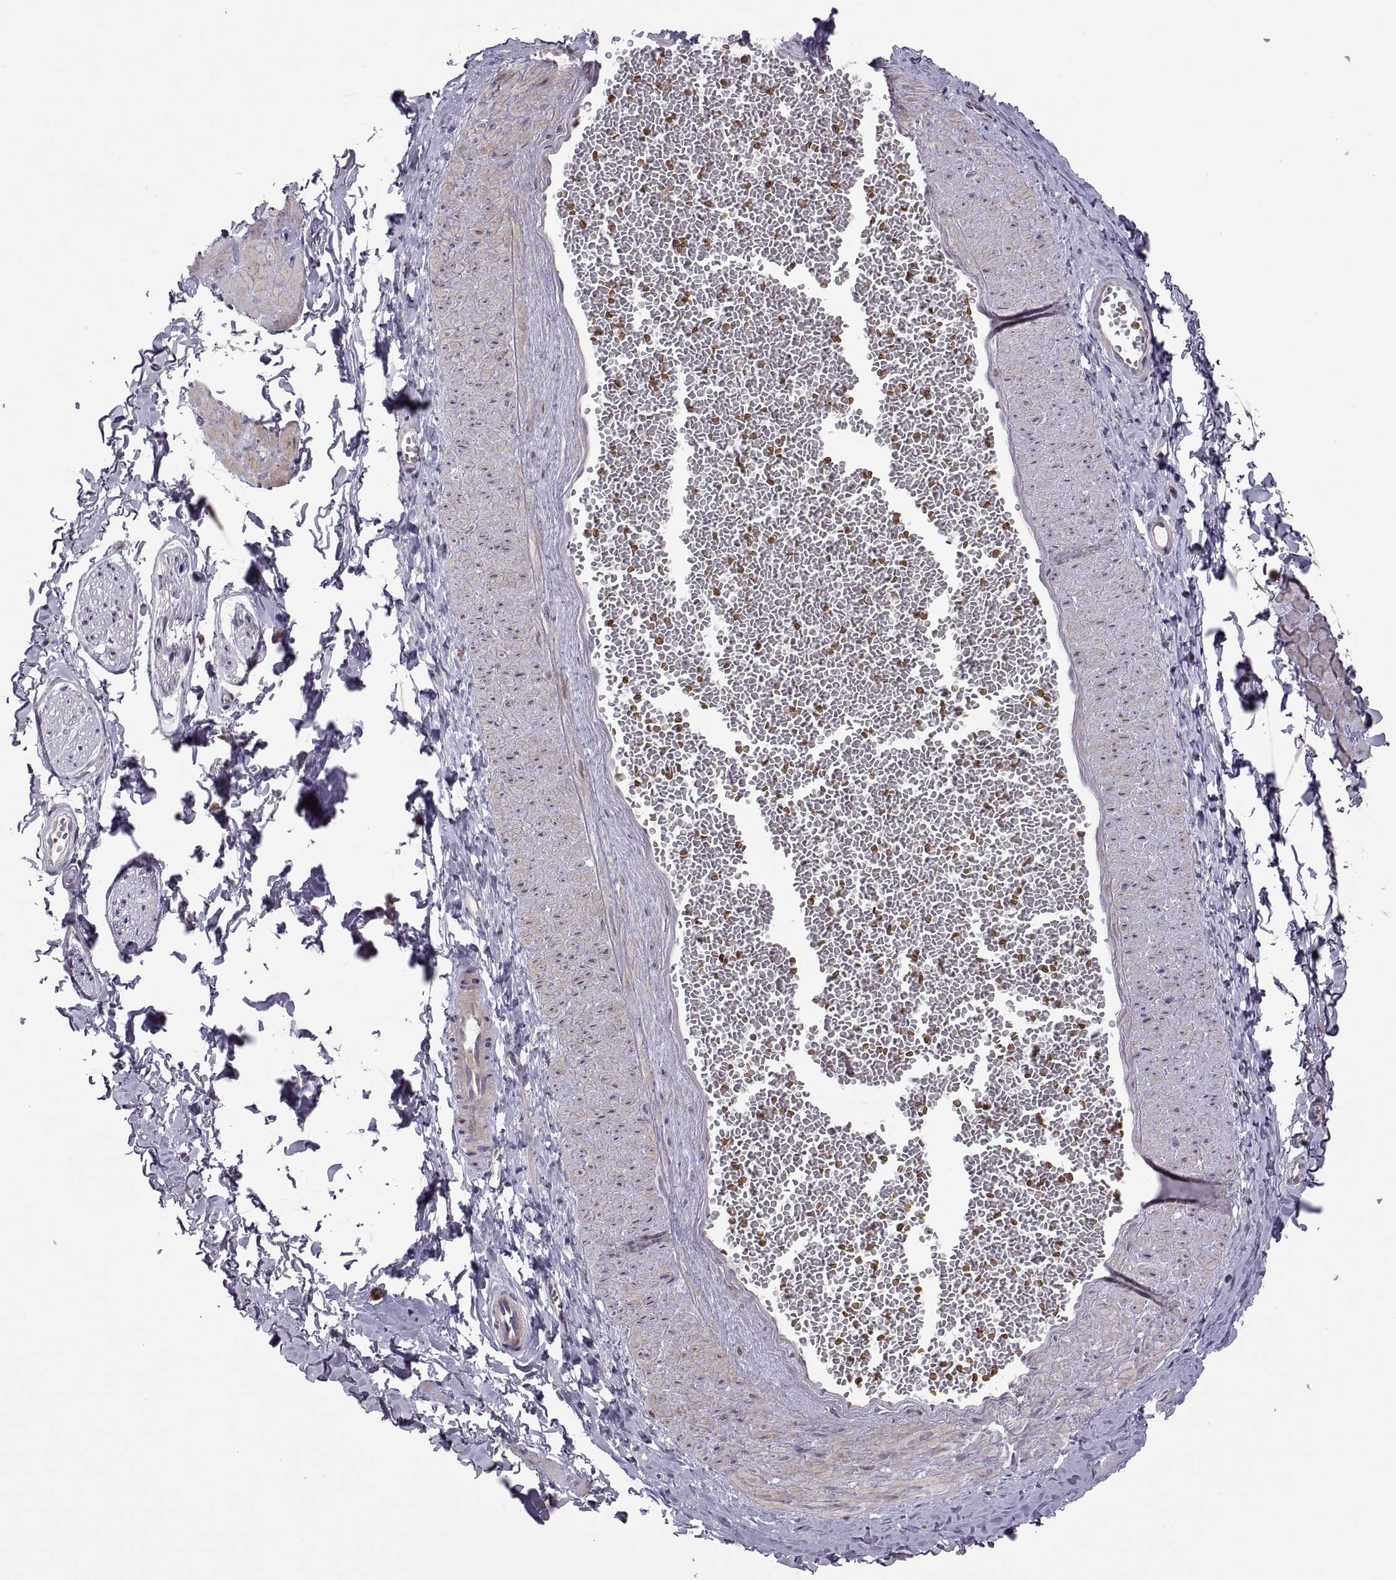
{"staining": {"intensity": "negative", "quantity": "none", "location": "none"}, "tissue": "adipose tissue", "cell_type": "Adipocytes", "image_type": "normal", "snomed": [{"axis": "morphology", "description": "Normal tissue, NOS"}, {"axis": "topography", "description": "Smooth muscle"}, {"axis": "topography", "description": "Peripheral nerve tissue"}], "caption": "Immunohistochemistry image of unremarkable adipose tissue: human adipose tissue stained with DAB (3,3'-diaminobenzidine) reveals no significant protein expression in adipocytes.", "gene": "SPATA32", "patient": {"sex": "male", "age": 22}}